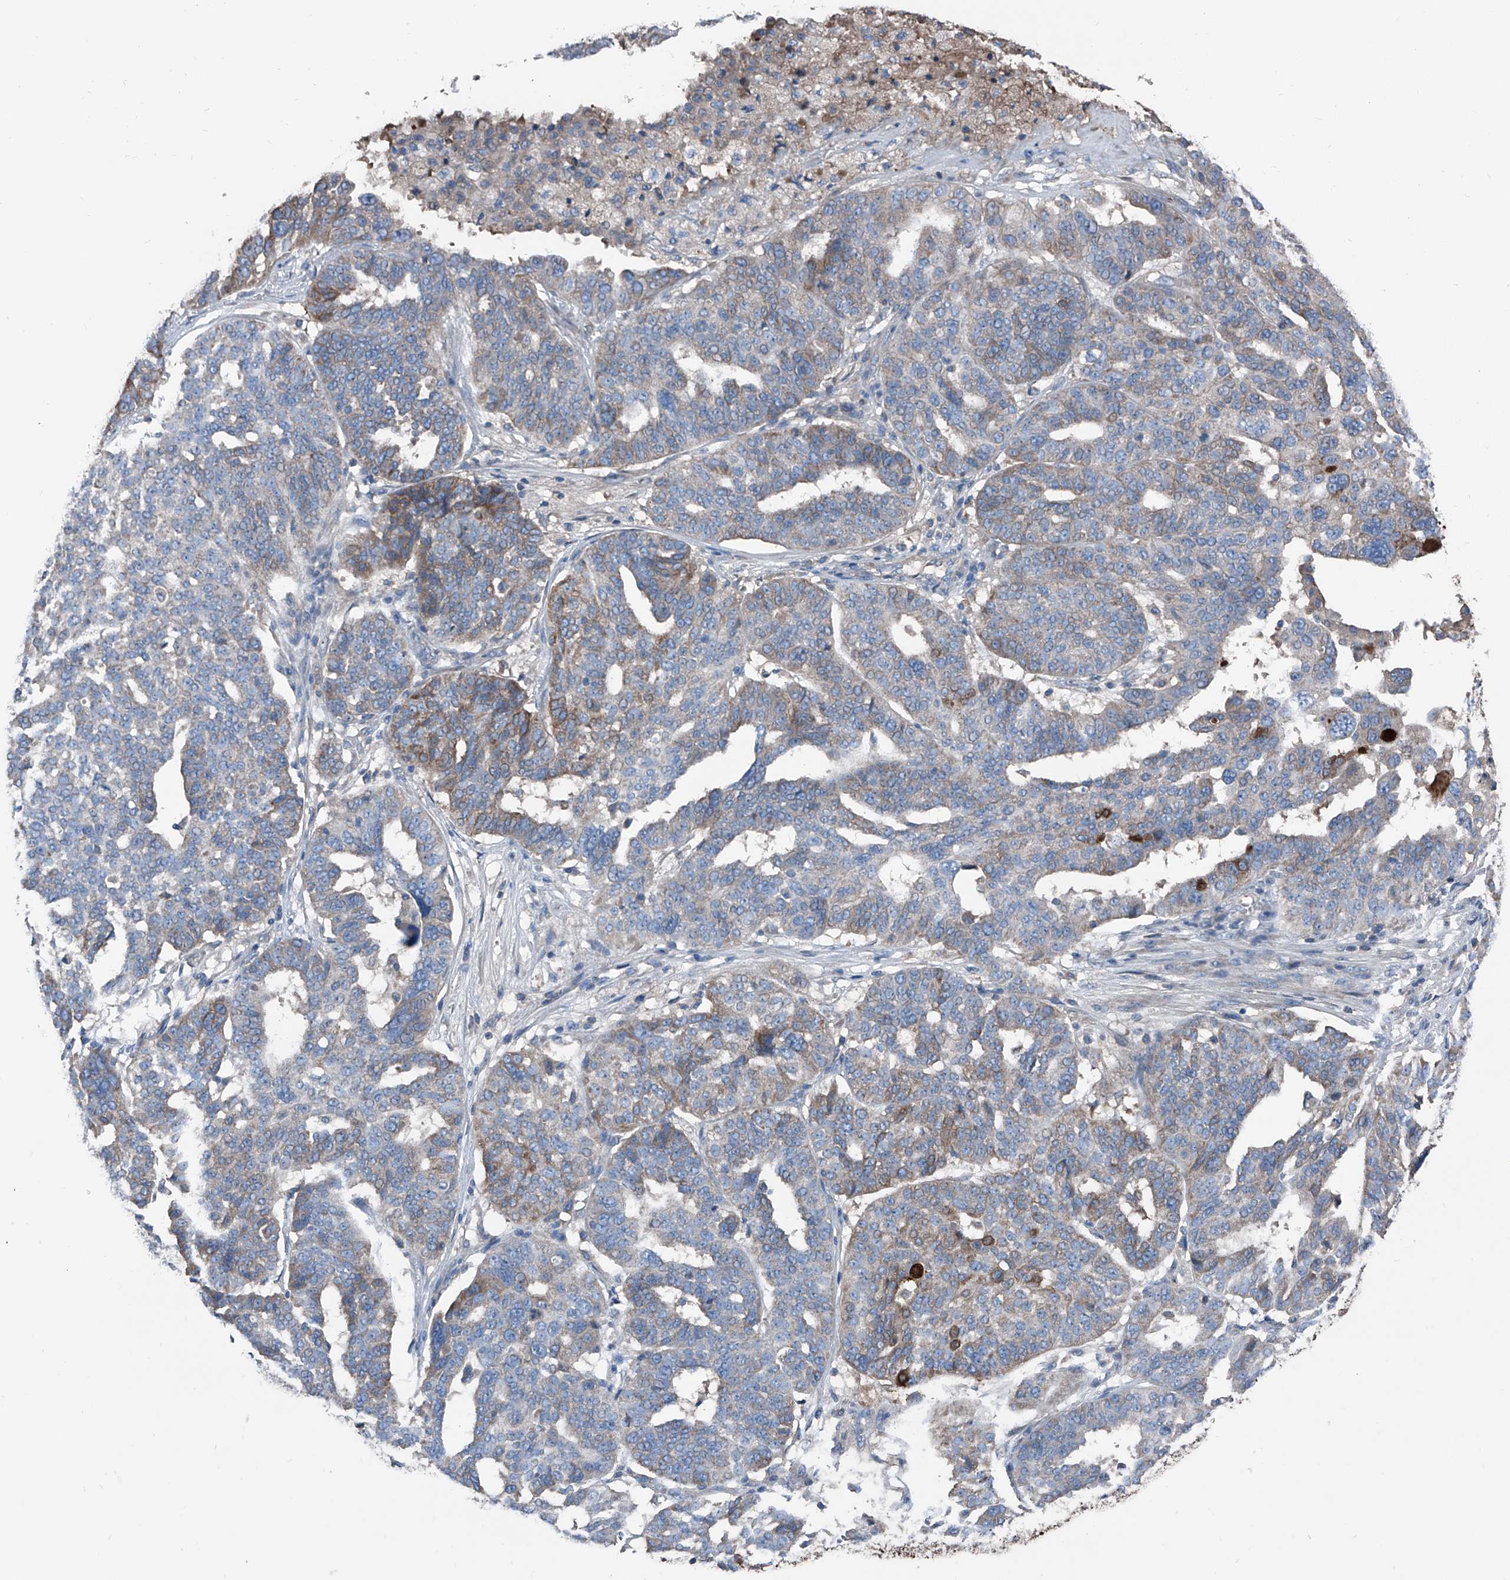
{"staining": {"intensity": "moderate", "quantity": "25%-75%", "location": "cytoplasmic/membranous"}, "tissue": "ovarian cancer", "cell_type": "Tumor cells", "image_type": "cancer", "snomed": [{"axis": "morphology", "description": "Cystadenocarcinoma, serous, NOS"}, {"axis": "topography", "description": "Ovary"}], "caption": "A micrograph of human ovarian cancer stained for a protein exhibits moderate cytoplasmic/membranous brown staining in tumor cells.", "gene": "GPAT3", "patient": {"sex": "female", "age": 59}}